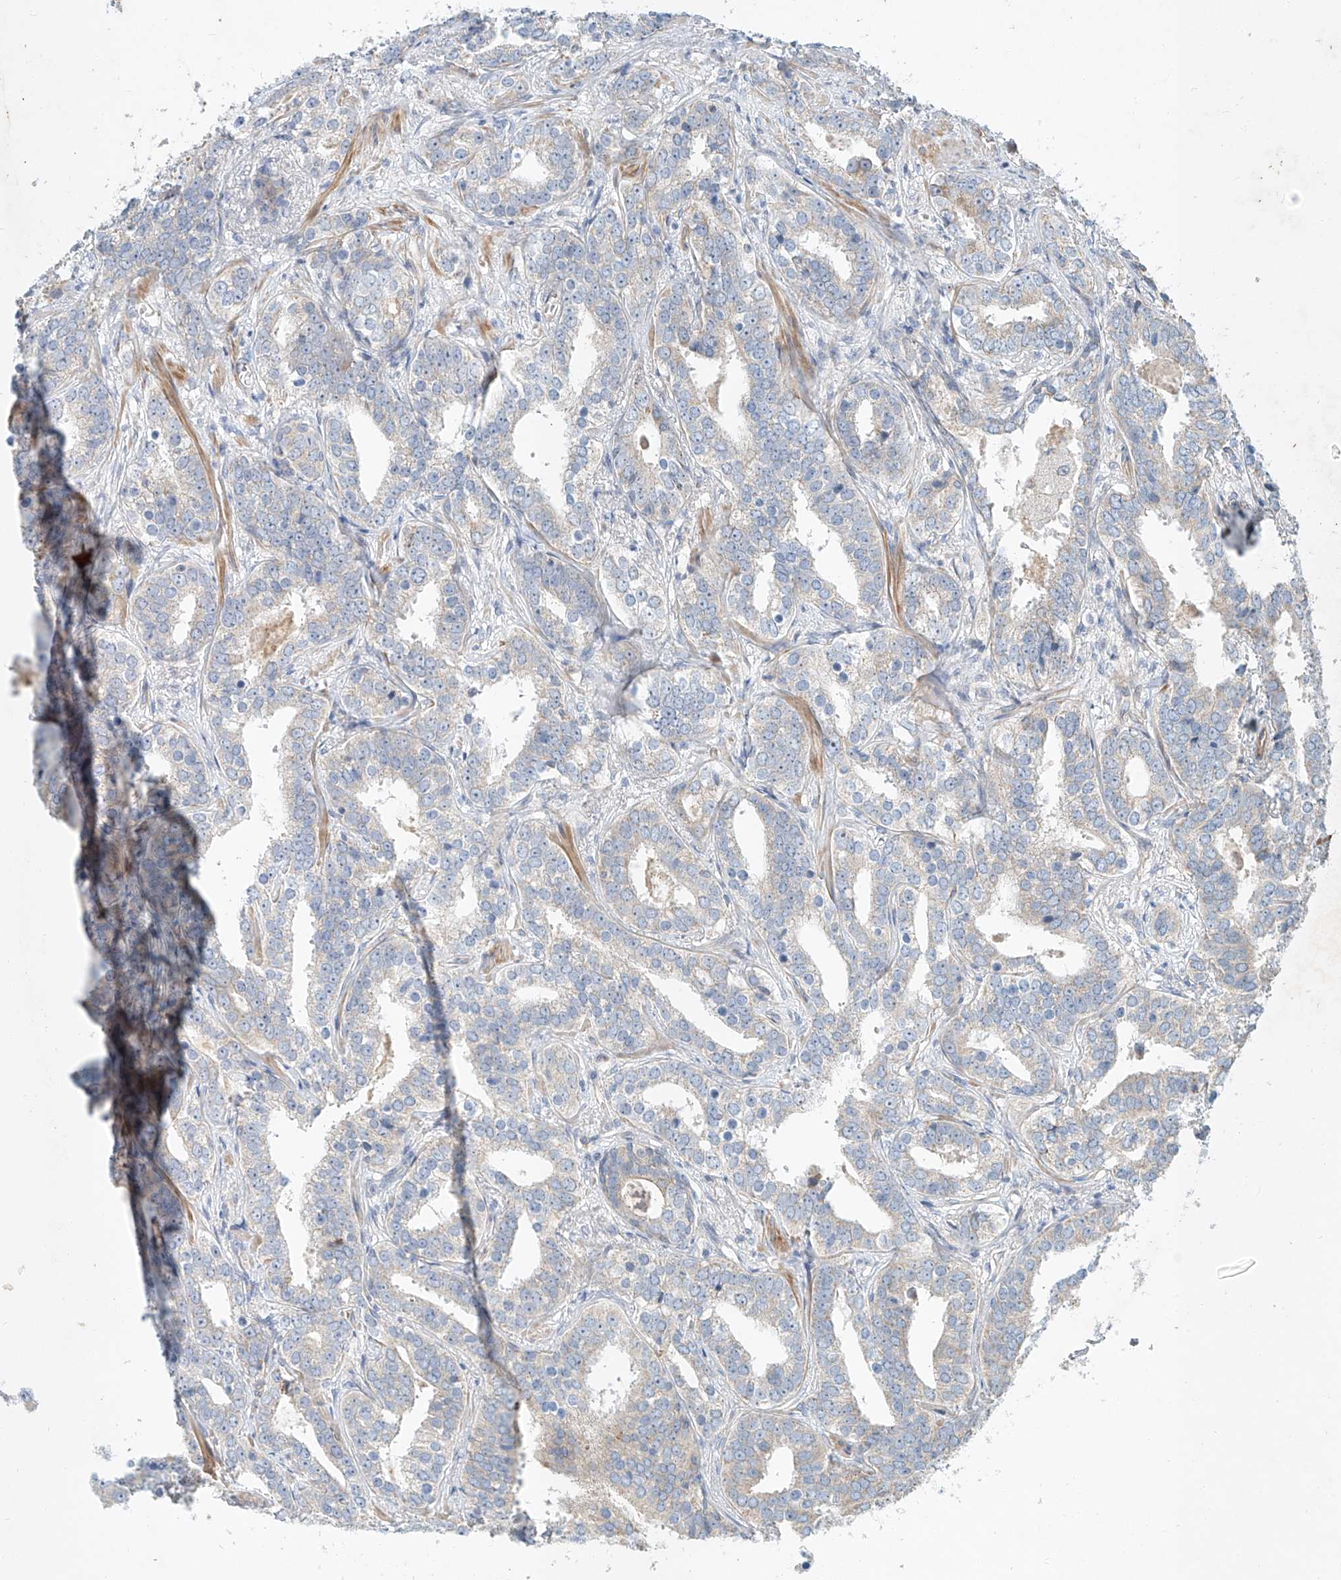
{"staining": {"intensity": "weak", "quantity": "<25%", "location": "cytoplasmic/membranous"}, "tissue": "prostate cancer", "cell_type": "Tumor cells", "image_type": "cancer", "snomed": [{"axis": "morphology", "description": "Adenocarcinoma, High grade"}, {"axis": "topography", "description": "Prostate"}], "caption": "This is a micrograph of IHC staining of prostate adenocarcinoma (high-grade), which shows no staining in tumor cells. (IHC, brightfield microscopy, high magnification).", "gene": "AJM1", "patient": {"sex": "male", "age": 62}}